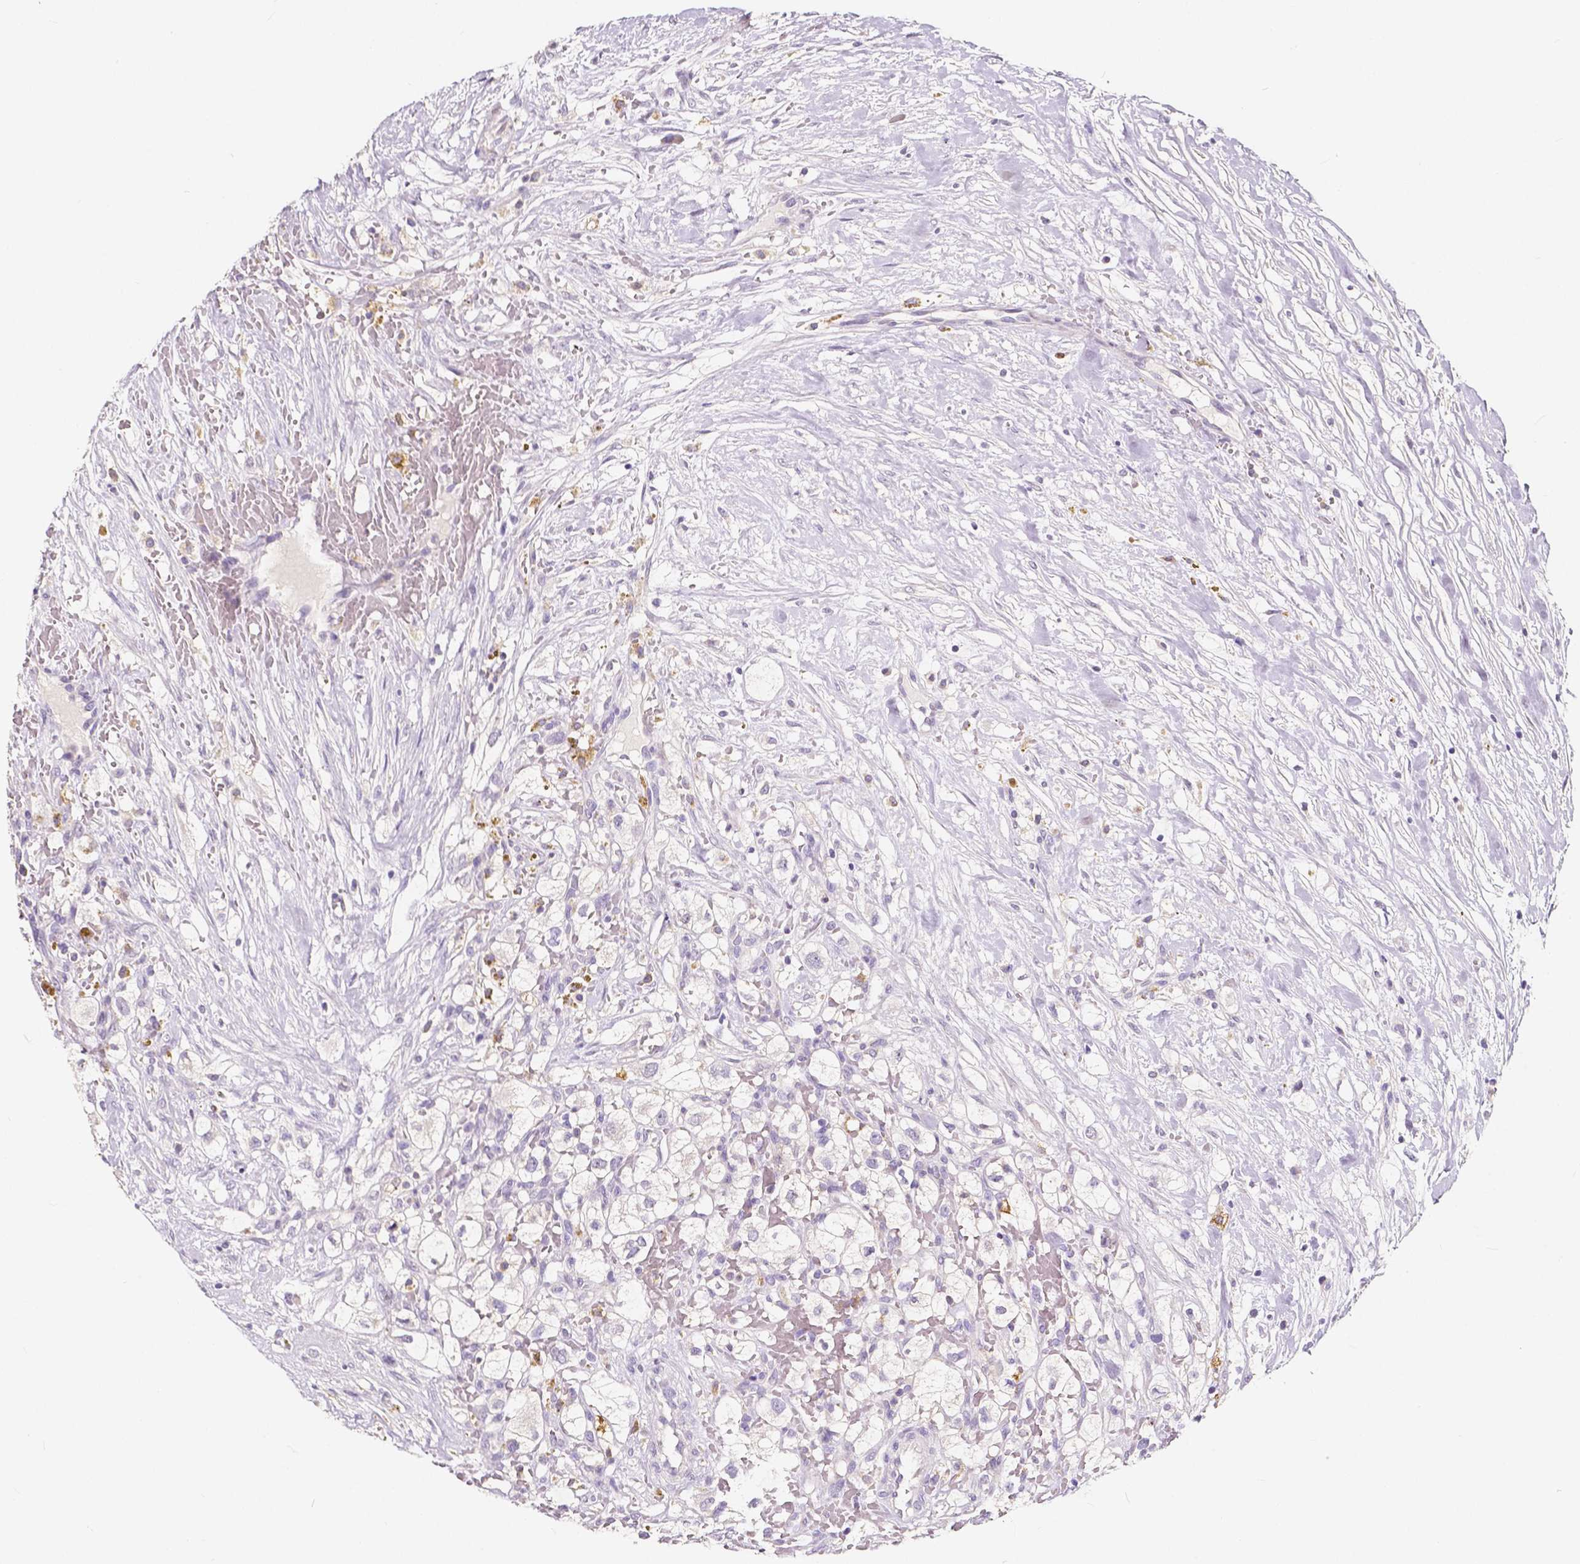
{"staining": {"intensity": "negative", "quantity": "none", "location": "none"}, "tissue": "renal cancer", "cell_type": "Tumor cells", "image_type": "cancer", "snomed": [{"axis": "morphology", "description": "Adenocarcinoma, NOS"}, {"axis": "topography", "description": "Kidney"}], "caption": "Immunohistochemistry (IHC) of human adenocarcinoma (renal) exhibits no expression in tumor cells. (DAB (3,3'-diaminobenzidine) immunohistochemistry (IHC) visualized using brightfield microscopy, high magnification).", "gene": "ACP5", "patient": {"sex": "male", "age": 59}}